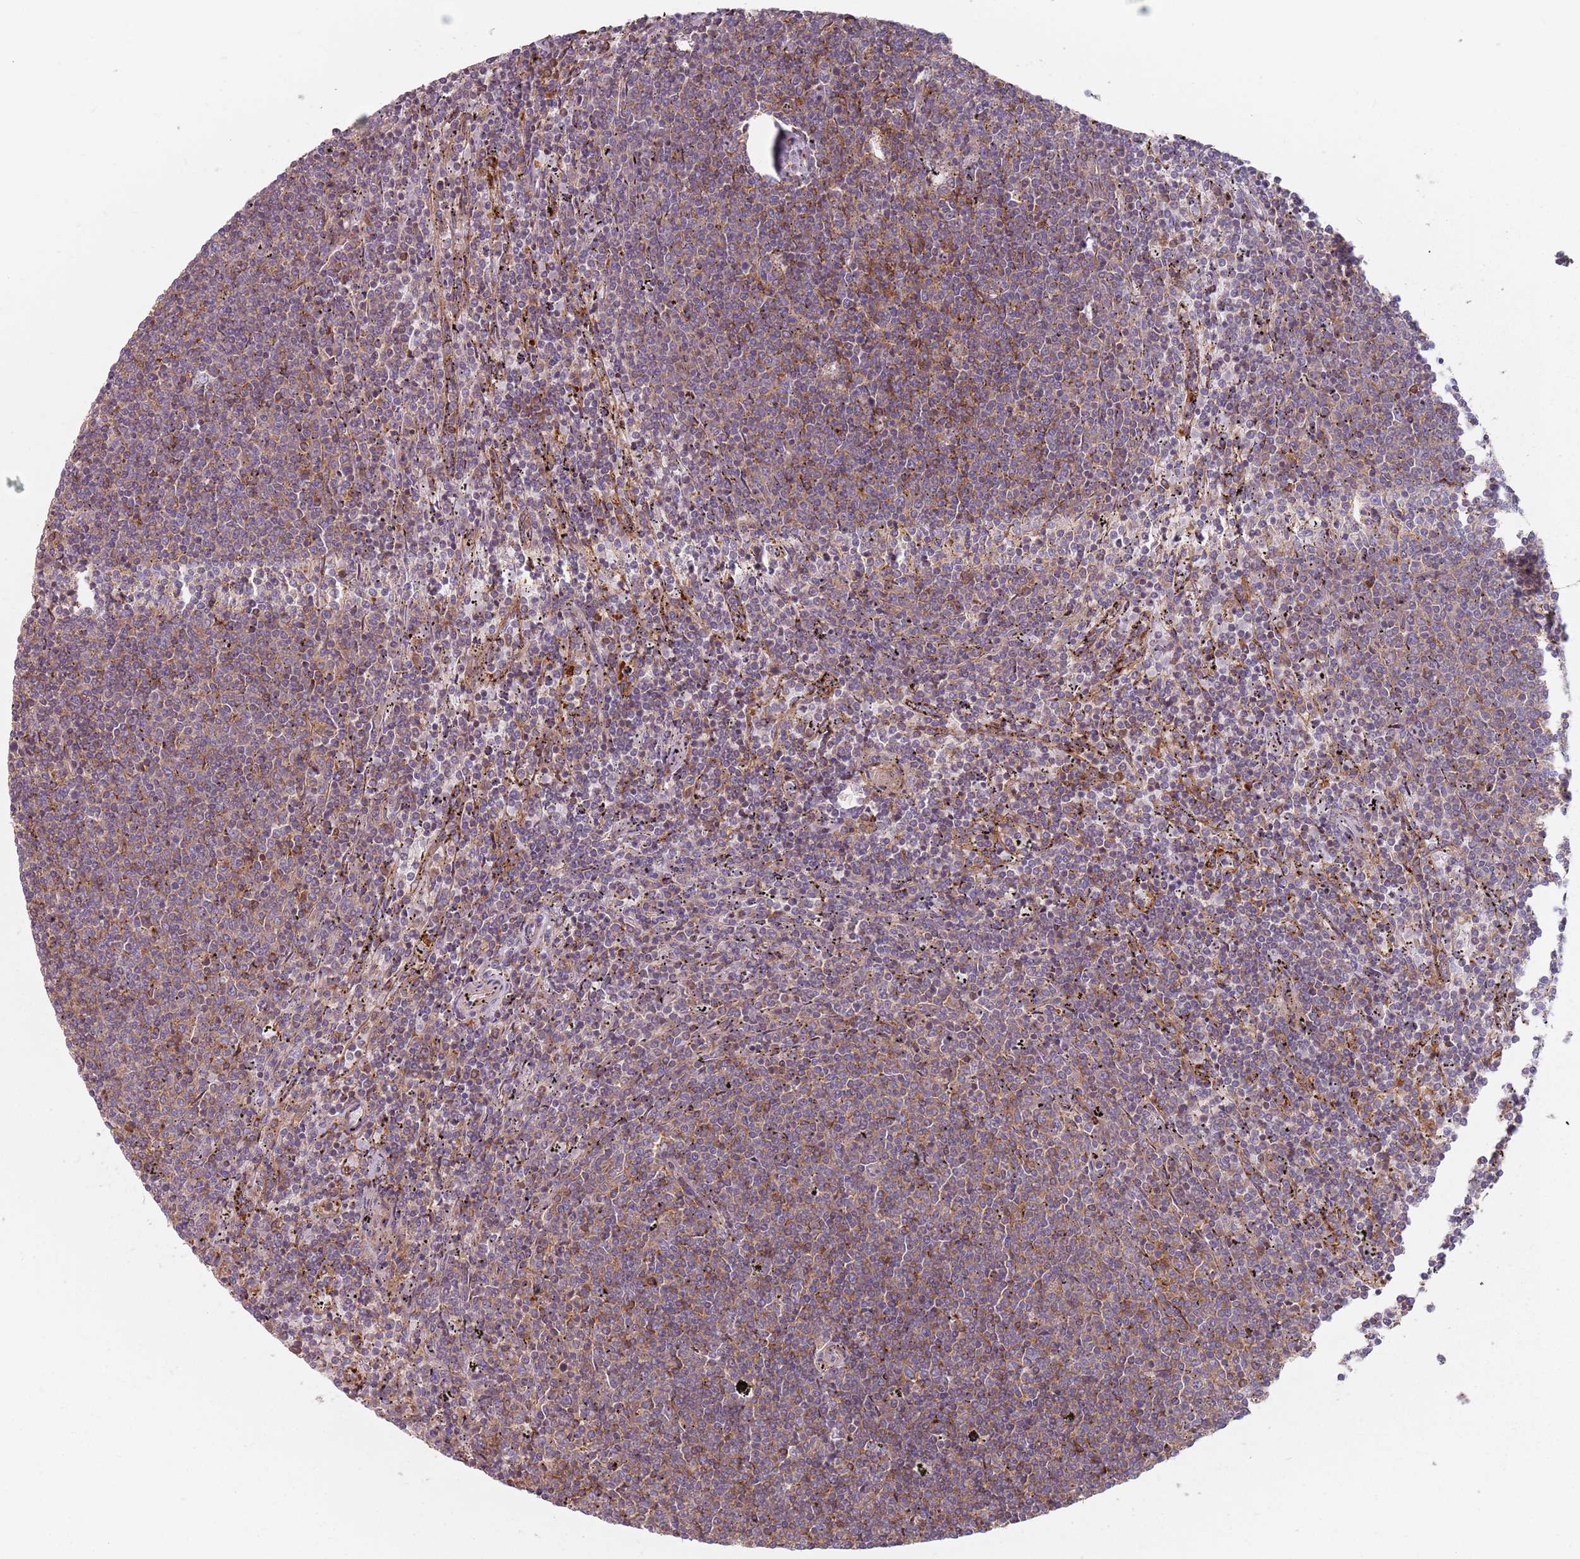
{"staining": {"intensity": "weak", "quantity": "25%-75%", "location": "cytoplasmic/membranous"}, "tissue": "lymphoma", "cell_type": "Tumor cells", "image_type": "cancer", "snomed": [{"axis": "morphology", "description": "Malignant lymphoma, non-Hodgkin's type, Low grade"}, {"axis": "topography", "description": "Spleen"}], "caption": "High-magnification brightfield microscopy of lymphoma stained with DAB (brown) and counterstained with hematoxylin (blue). tumor cells exhibit weak cytoplasmic/membranous expression is appreciated in about25%-75% of cells.", "gene": "TPD52L2", "patient": {"sex": "female", "age": 50}}